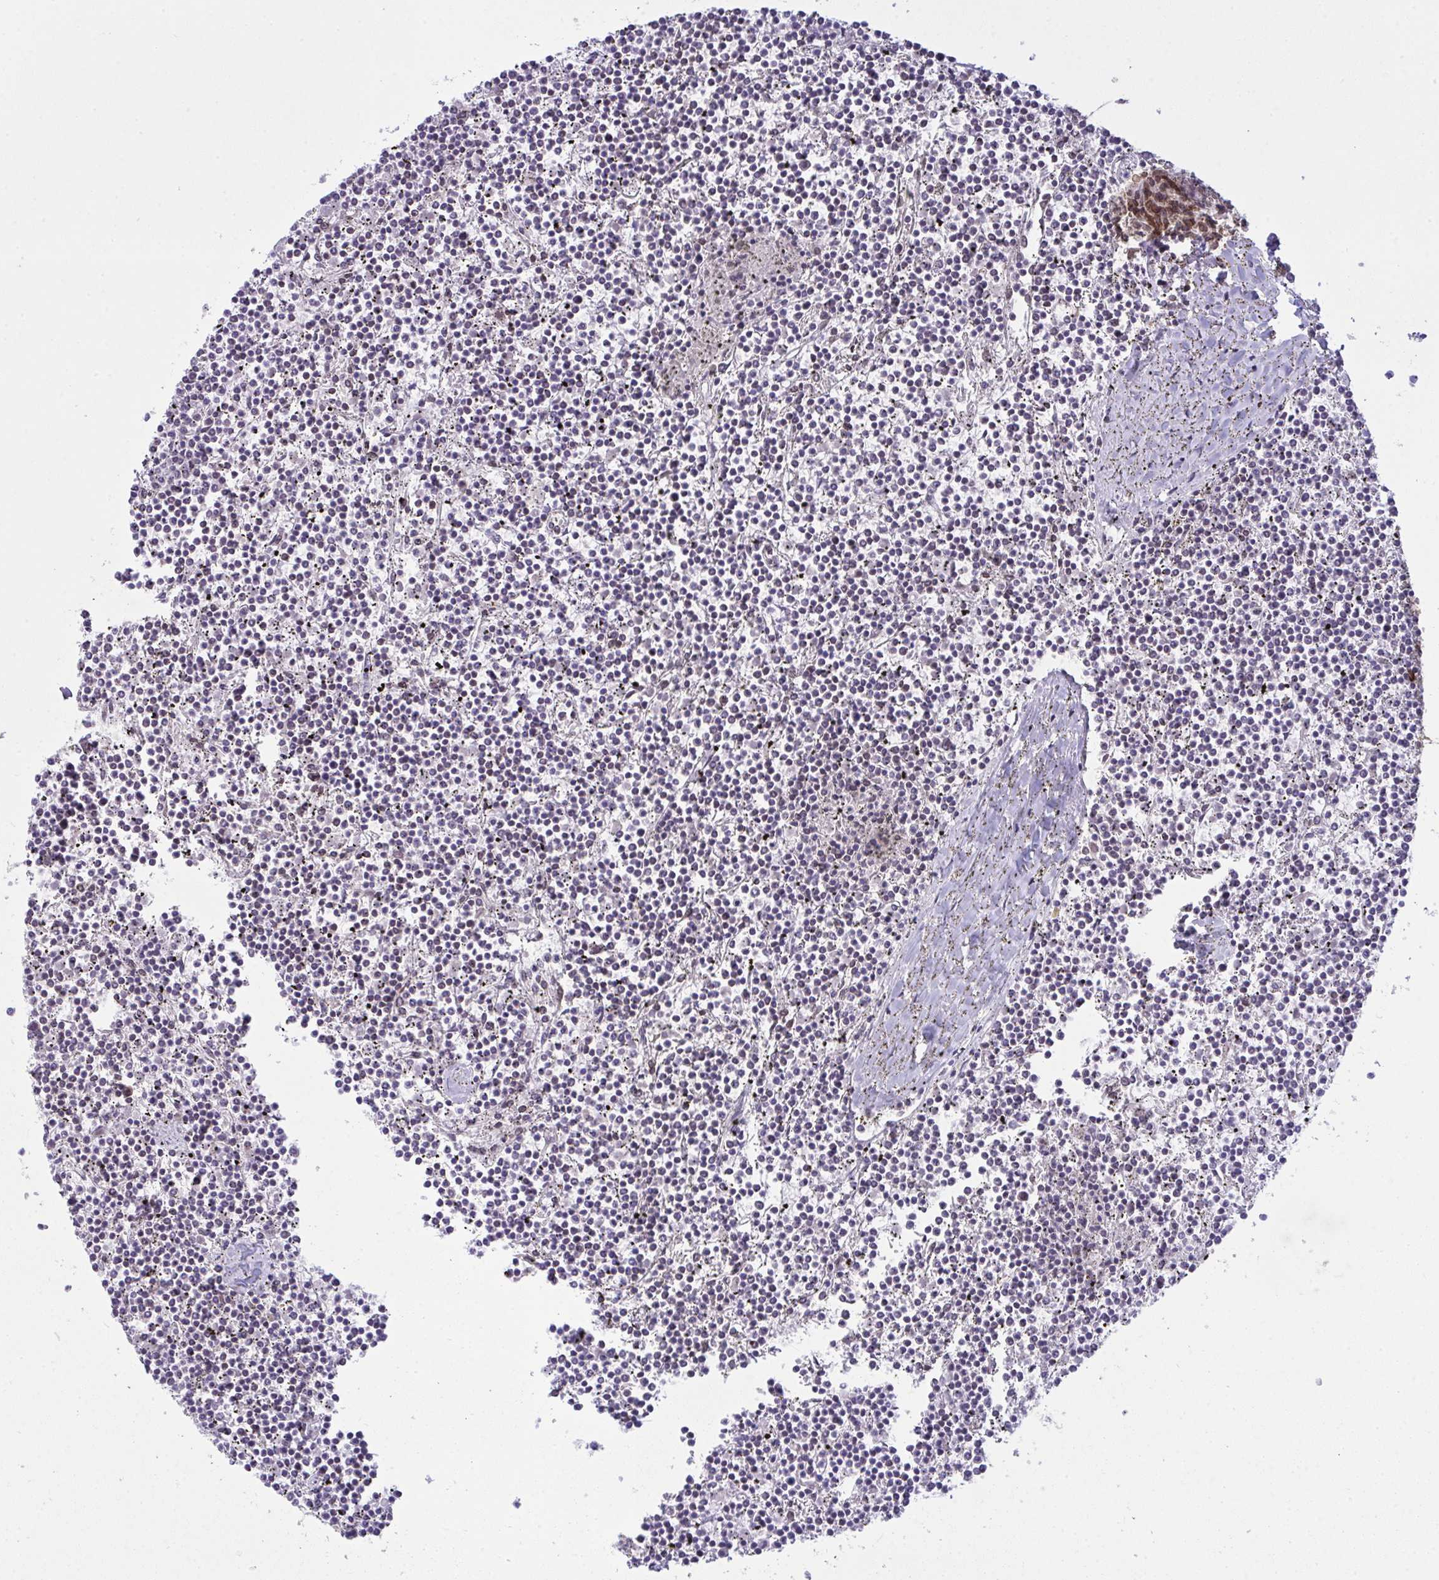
{"staining": {"intensity": "negative", "quantity": "none", "location": "none"}, "tissue": "lymphoma", "cell_type": "Tumor cells", "image_type": "cancer", "snomed": [{"axis": "morphology", "description": "Malignant lymphoma, non-Hodgkin's type, Low grade"}, {"axis": "topography", "description": "Spleen"}], "caption": "DAB immunohistochemical staining of lymphoma shows no significant expression in tumor cells. The staining is performed using DAB brown chromogen with nuclei counter-stained in using hematoxylin.", "gene": "RANBP2", "patient": {"sex": "female", "age": 19}}